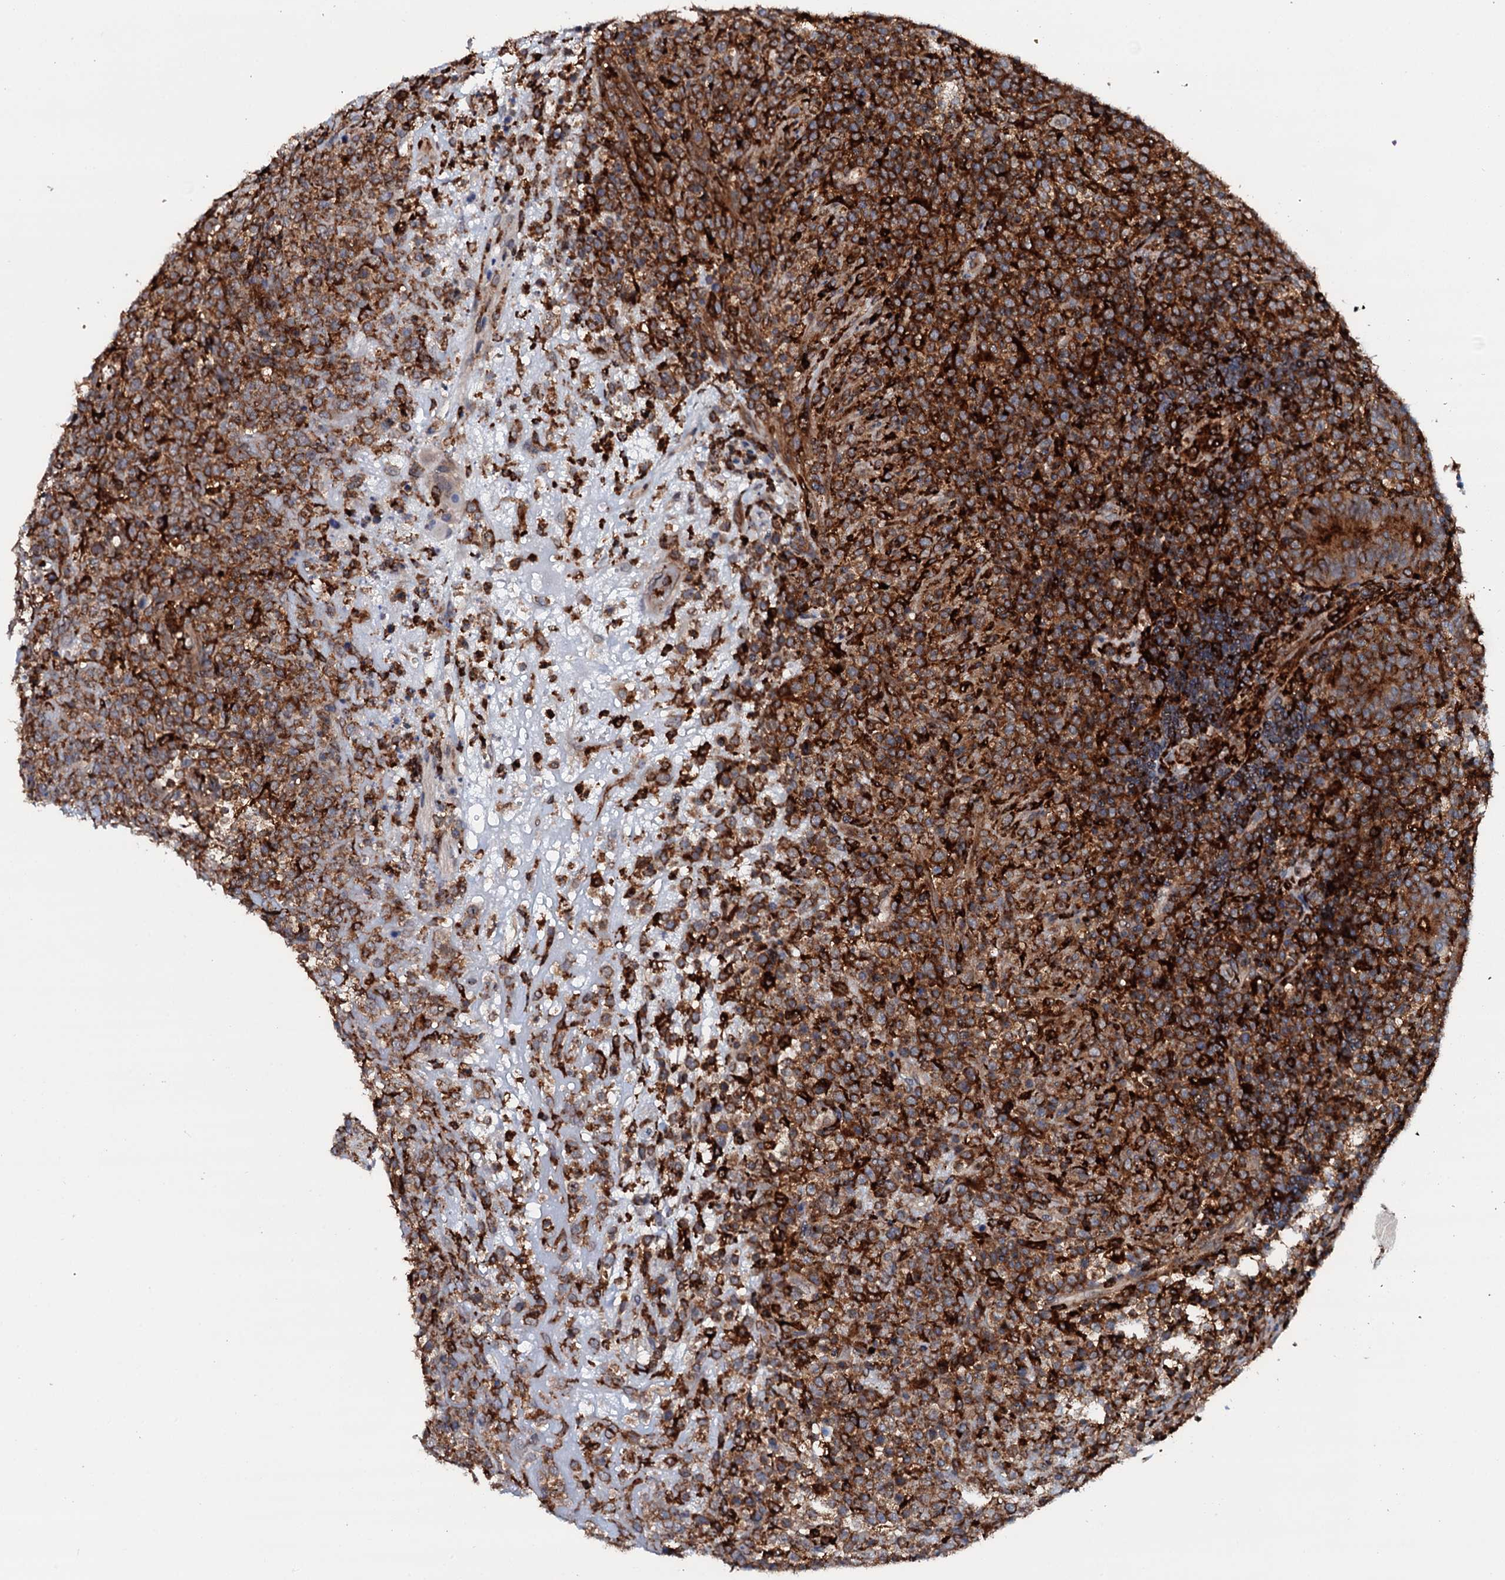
{"staining": {"intensity": "strong", "quantity": ">75%", "location": "cytoplasmic/membranous"}, "tissue": "lymphoma", "cell_type": "Tumor cells", "image_type": "cancer", "snomed": [{"axis": "morphology", "description": "Malignant lymphoma, non-Hodgkin's type, High grade"}, {"axis": "topography", "description": "Colon"}], "caption": "This histopathology image exhibits IHC staining of malignant lymphoma, non-Hodgkin's type (high-grade), with high strong cytoplasmic/membranous expression in about >75% of tumor cells.", "gene": "VAMP8", "patient": {"sex": "female", "age": 53}}